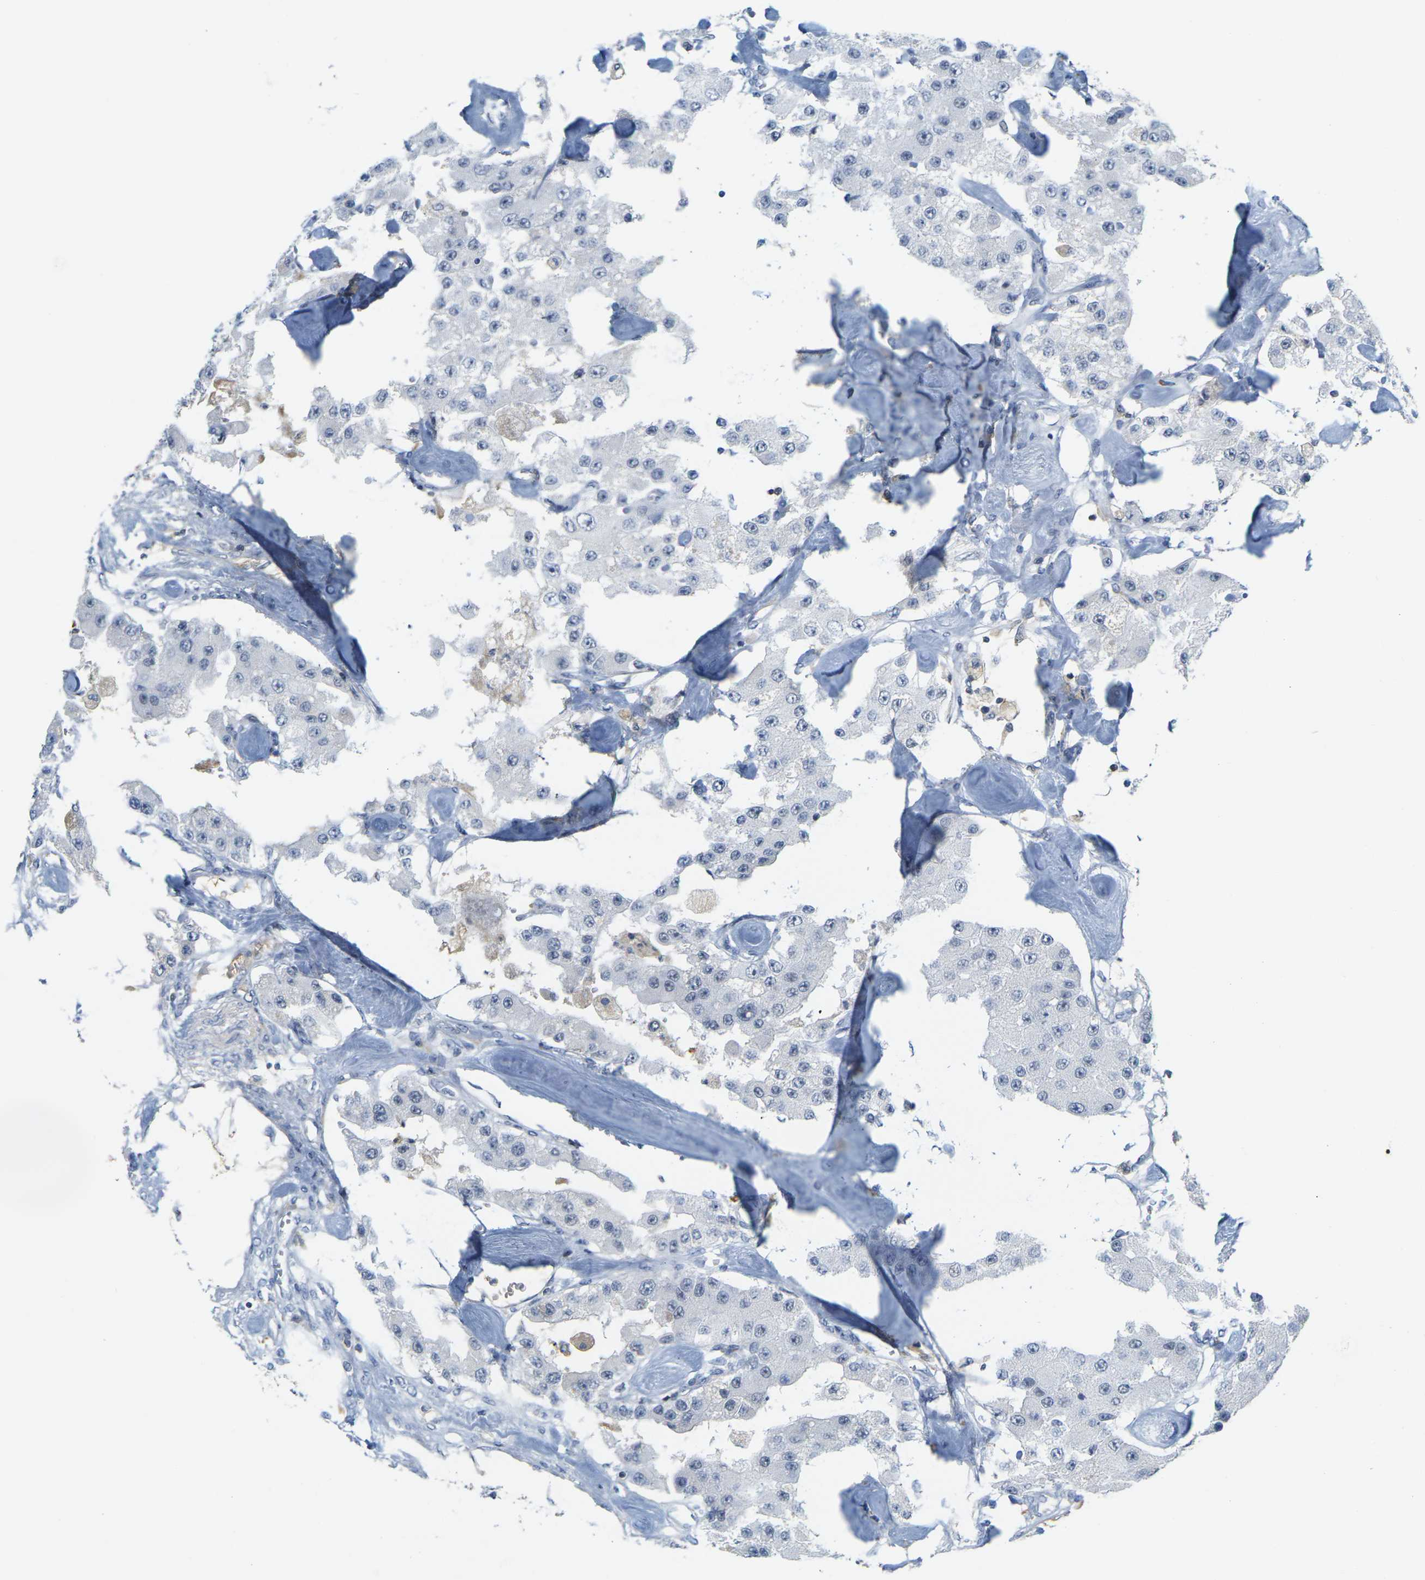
{"staining": {"intensity": "negative", "quantity": "none", "location": "none"}, "tissue": "carcinoid", "cell_type": "Tumor cells", "image_type": "cancer", "snomed": [{"axis": "morphology", "description": "Carcinoid, malignant, NOS"}, {"axis": "topography", "description": "Pancreas"}], "caption": "This is an immunohistochemistry micrograph of malignant carcinoid. There is no positivity in tumor cells.", "gene": "OTOF", "patient": {"sex": "male", "age": 41}}